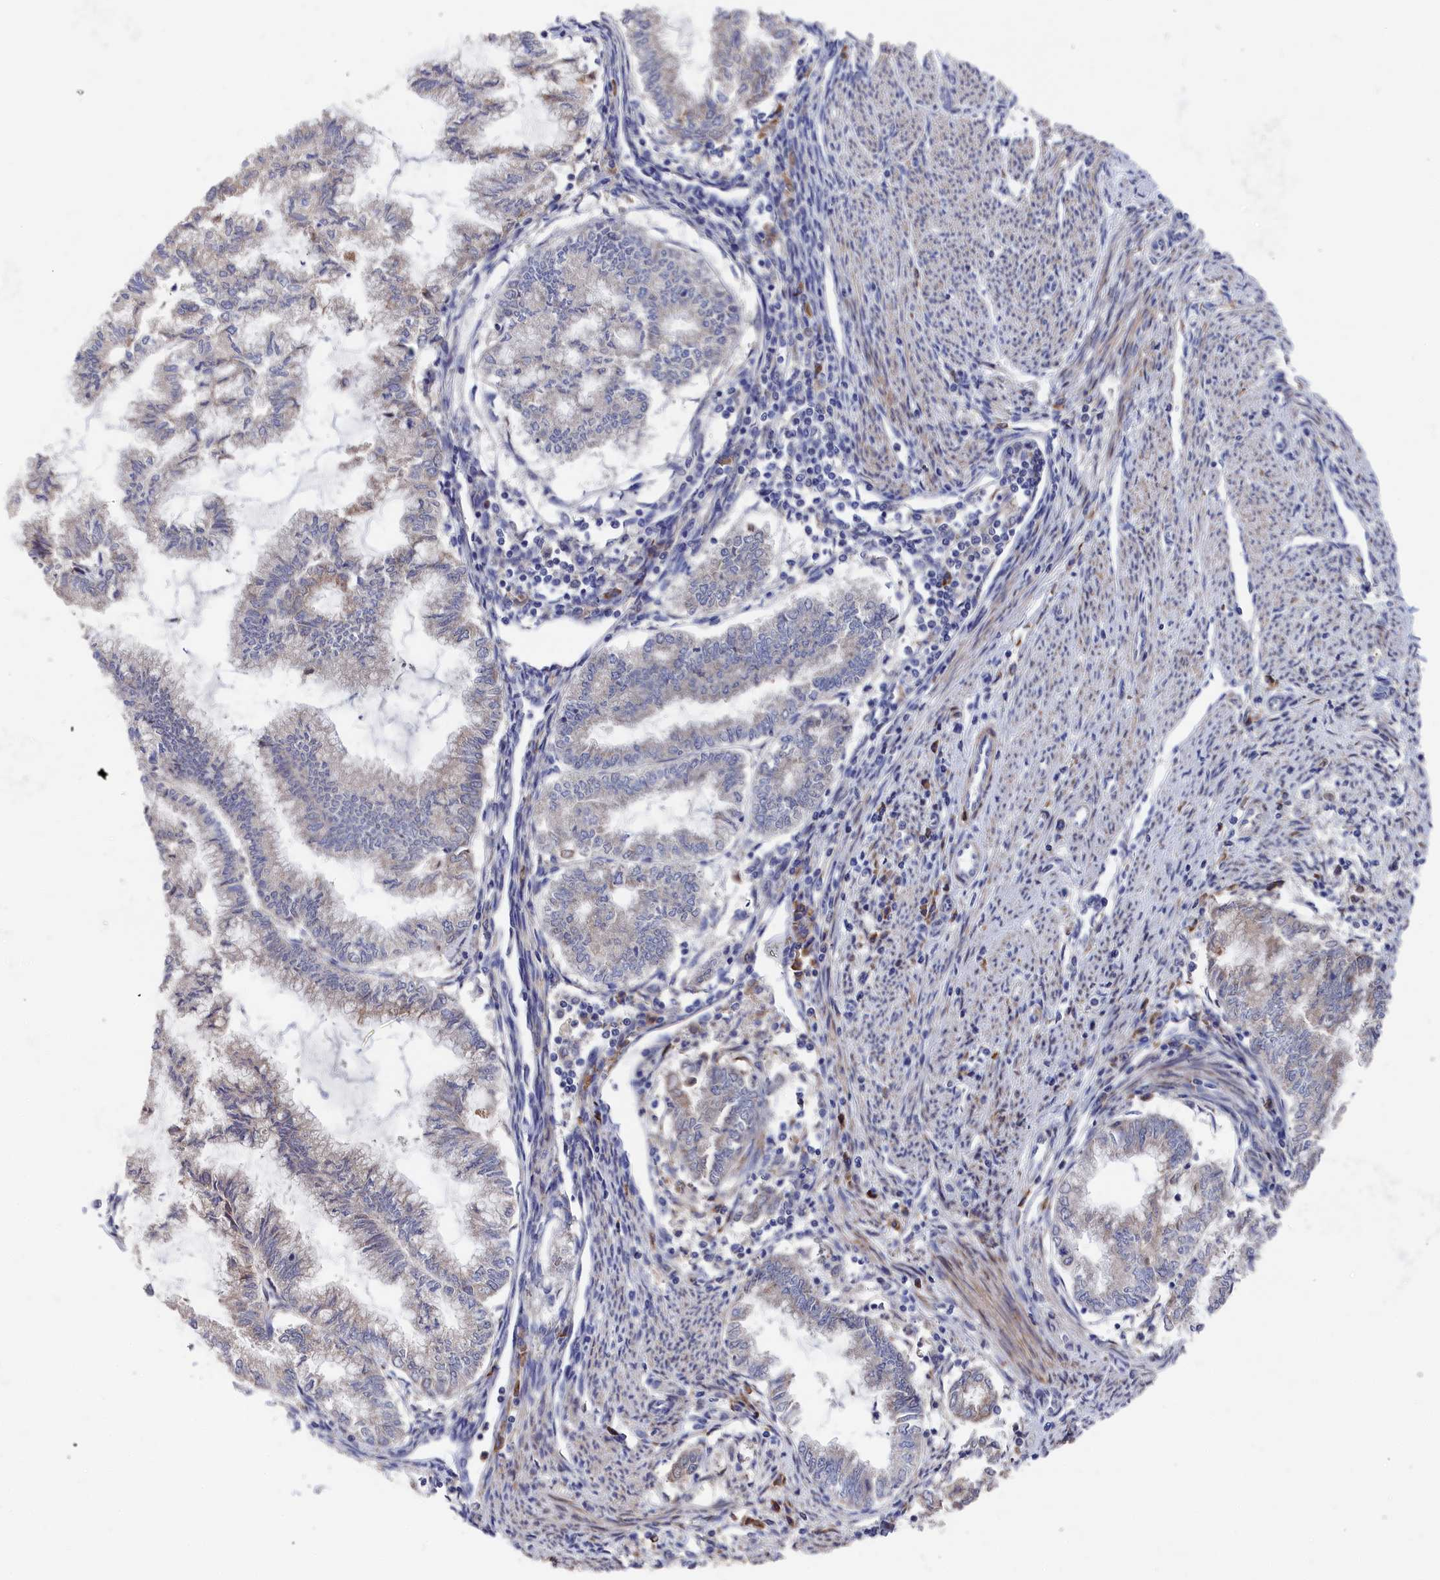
{"staining": {"intensity": "negative", "quantity": "none", "location": "none"}, "tissue": "endometrial cancer", "cell_type": "Tumor cells", "image_type": "cancer", "snomed": [{"axis": "morphology", "description": "Adenocarcinoma, NOS"}, {"axis": "topography", "description": "Endometrium"}], "caption": "This is an IHC histopathology image of human adenocarcinoma (endometrial). There is no expression in tumor cells.", "gene": "CYB5D2", "patient": {"sex": "female", "age": 79}}